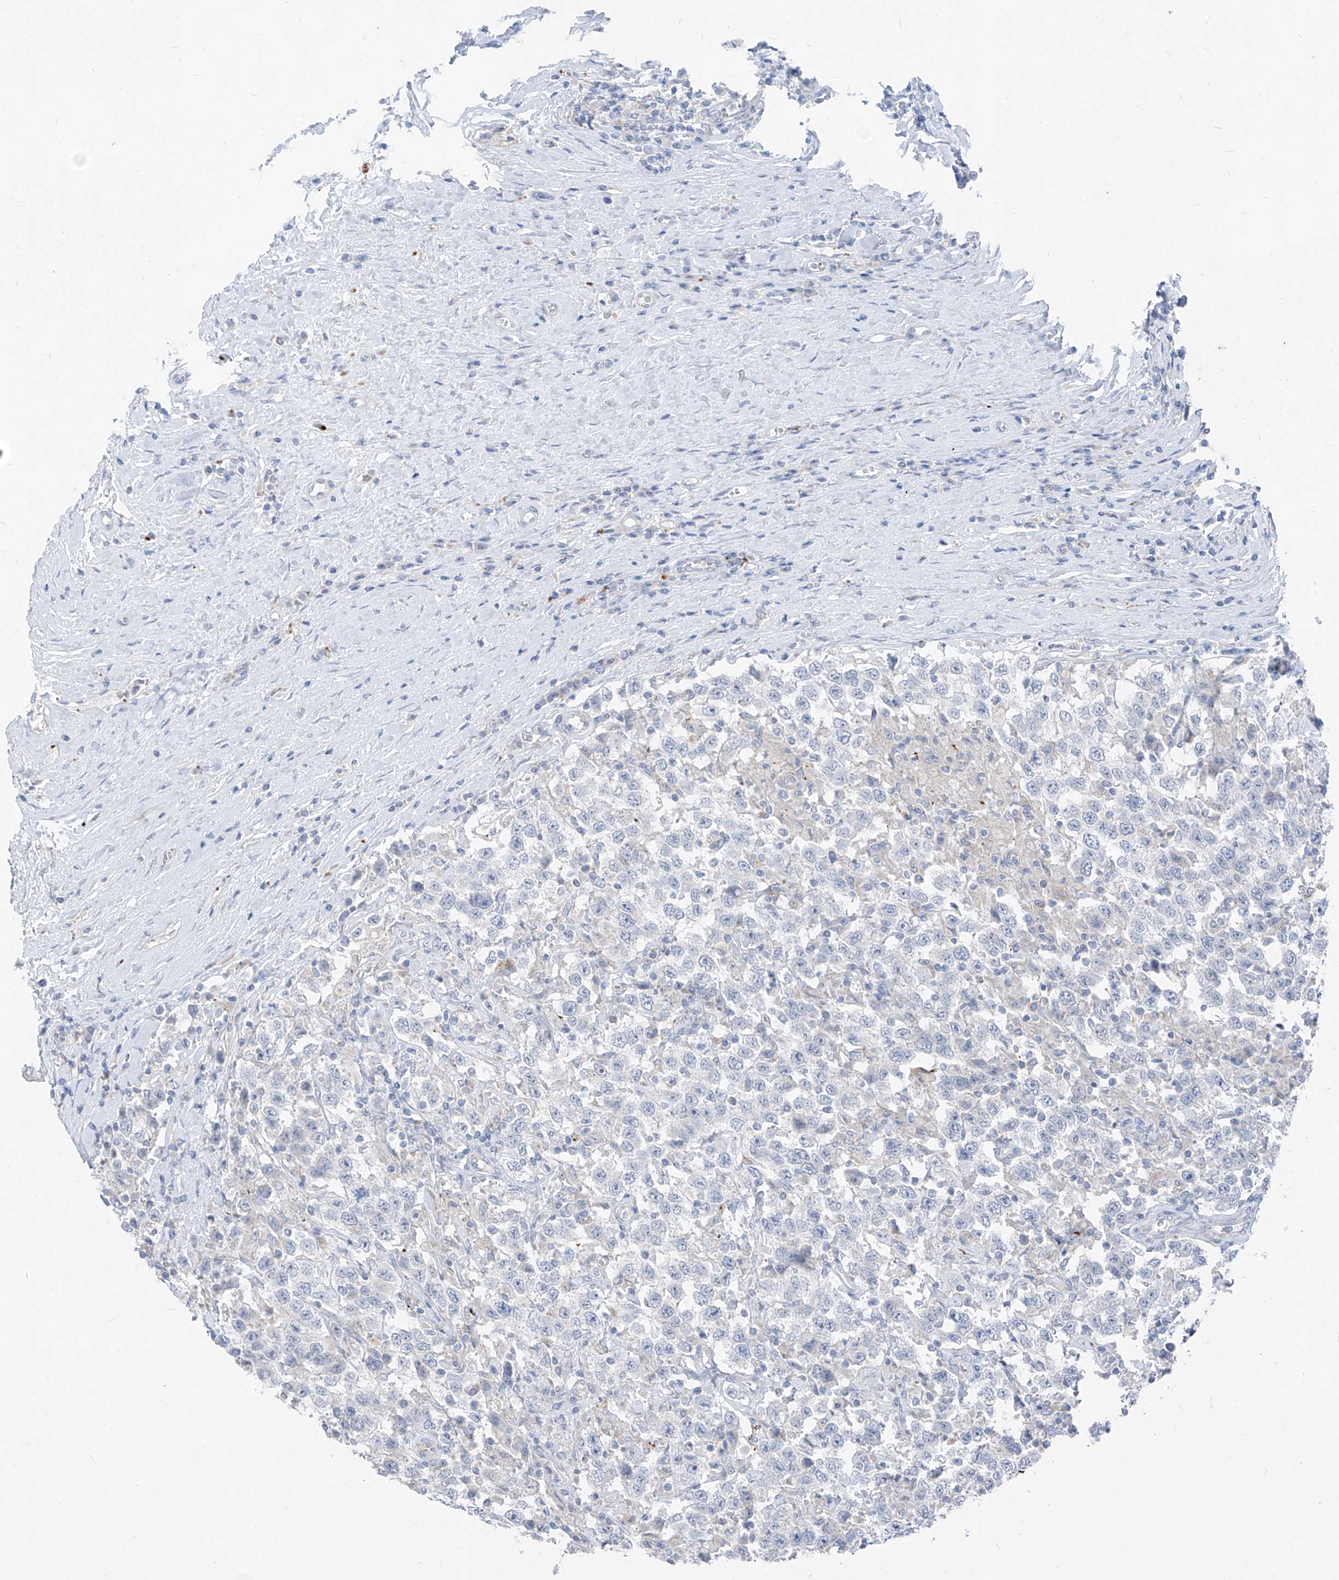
{"staining": {"intensity": "negative", "quantity": "none", "location": "none"}, "tissue": "testis cancer", "cell_type": "Tumor cells", "image_type": "cancer", "snomed": [{"axis": "morphology", "description": "Seminoma, NOS"}, {"axis": "topography", "description": "Testis"}], "caption": "High magnification brightfield microscopy of testis seminoma stained with DAB (3,3'-diaminobenzidine) (brown) and counterstained with hematoxylin (blue): tumor cells show no significant expression.", "gene": "GPR137C", "patient": {"sex": "male", "age": 41}}